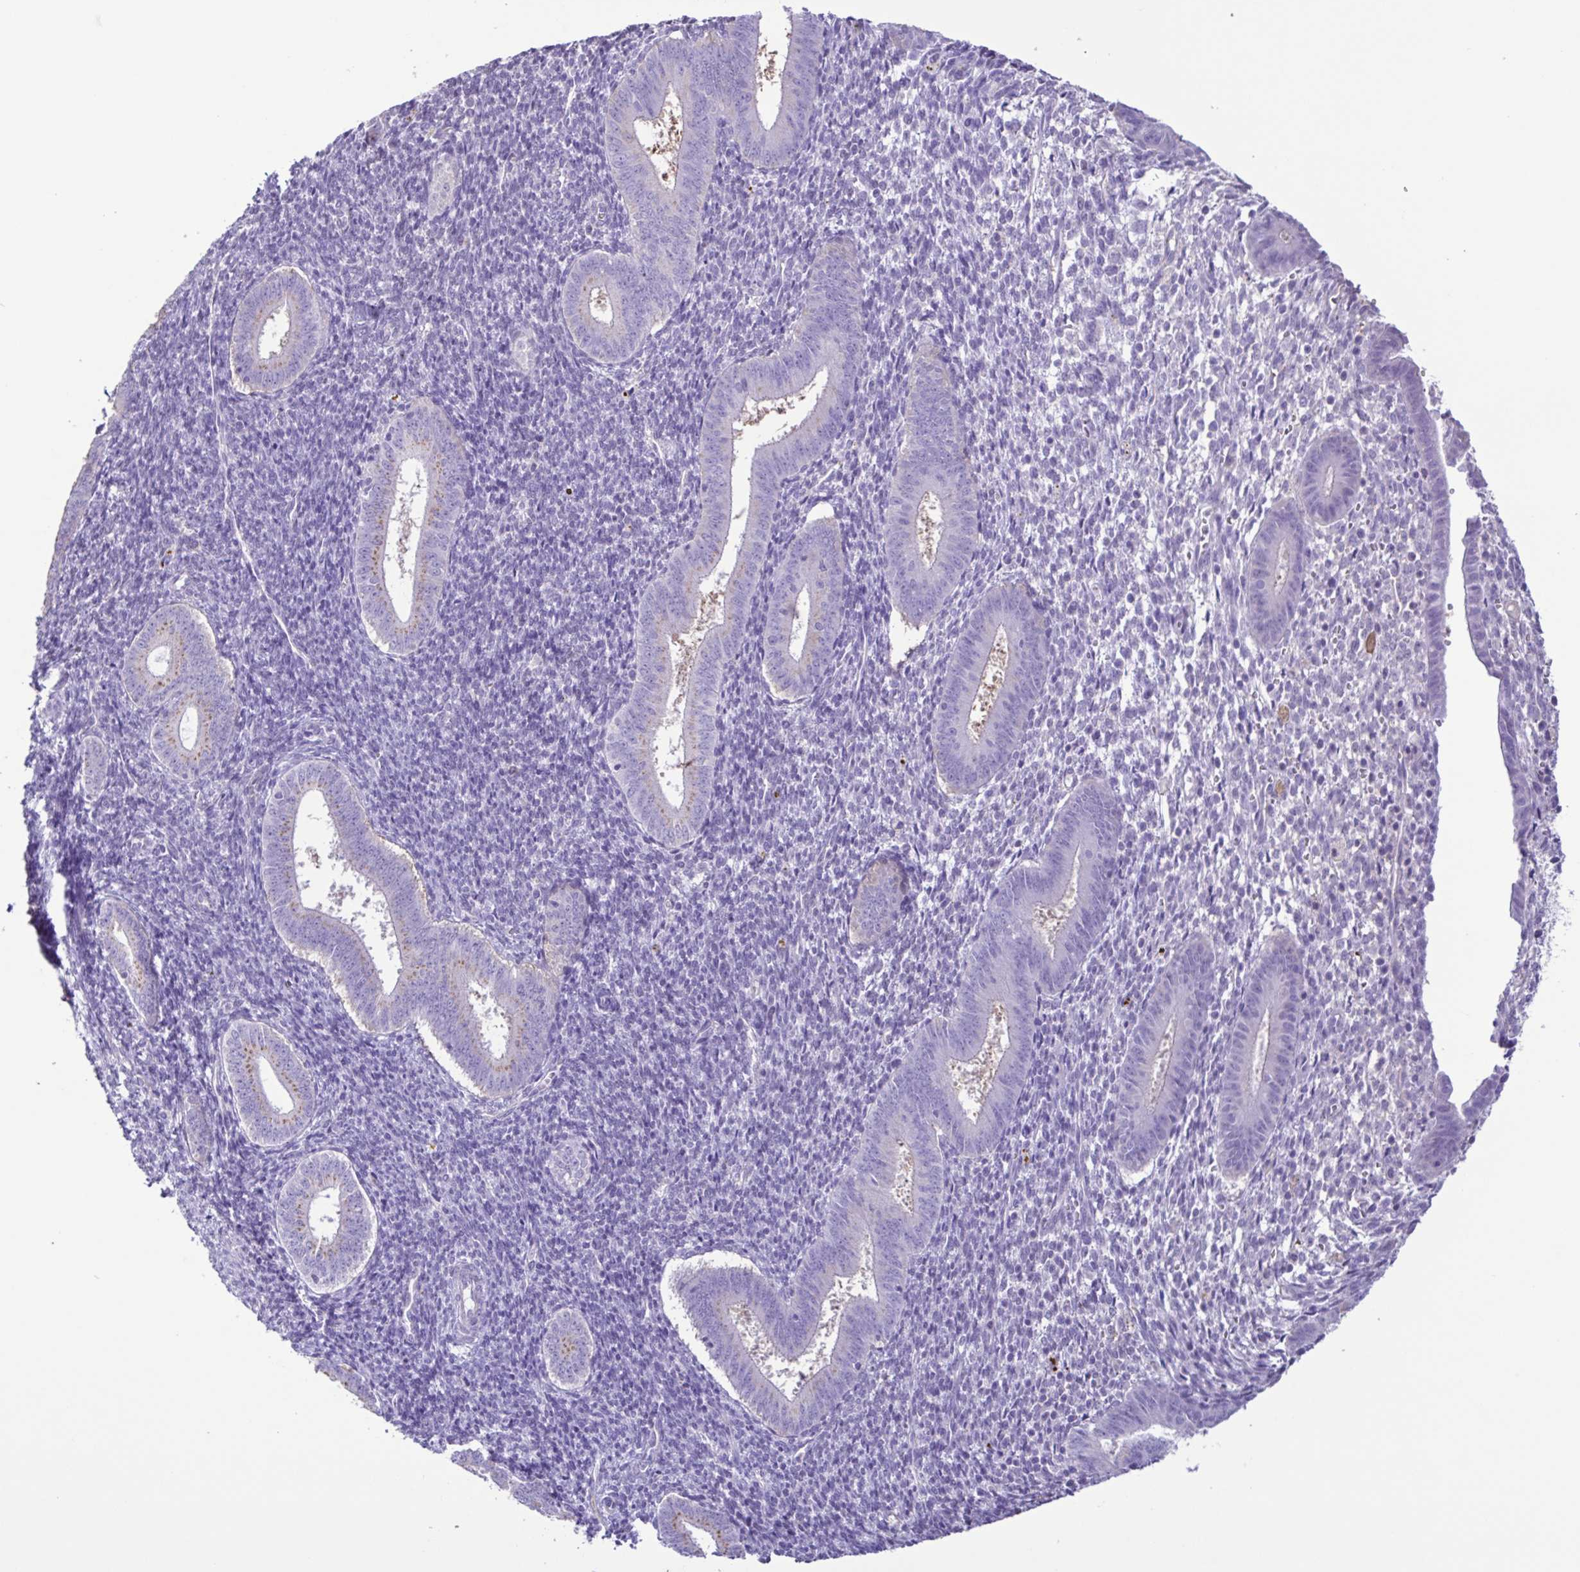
{"staining": {"intensity": "negative", "quantity": "none", "location": "none"}, "tissue": "endometrium", "cell_type": "Cells in endometrial stroma", "image_type": "normal", "snomed": [{"axis": "morphology", "description": "Normal tissue, NOS"}, {"axis": "topography", "description": "Endometrium"}], "caption": "Photomicrograph shows no significant protein positivity in cells in endometrial stroma of unremarkable endometrium. (Immunohistochemistry, brightfield microscopy, high magnification).", "gene": "CYP17A1", "patient": {"sex": "female", "age": 25}}